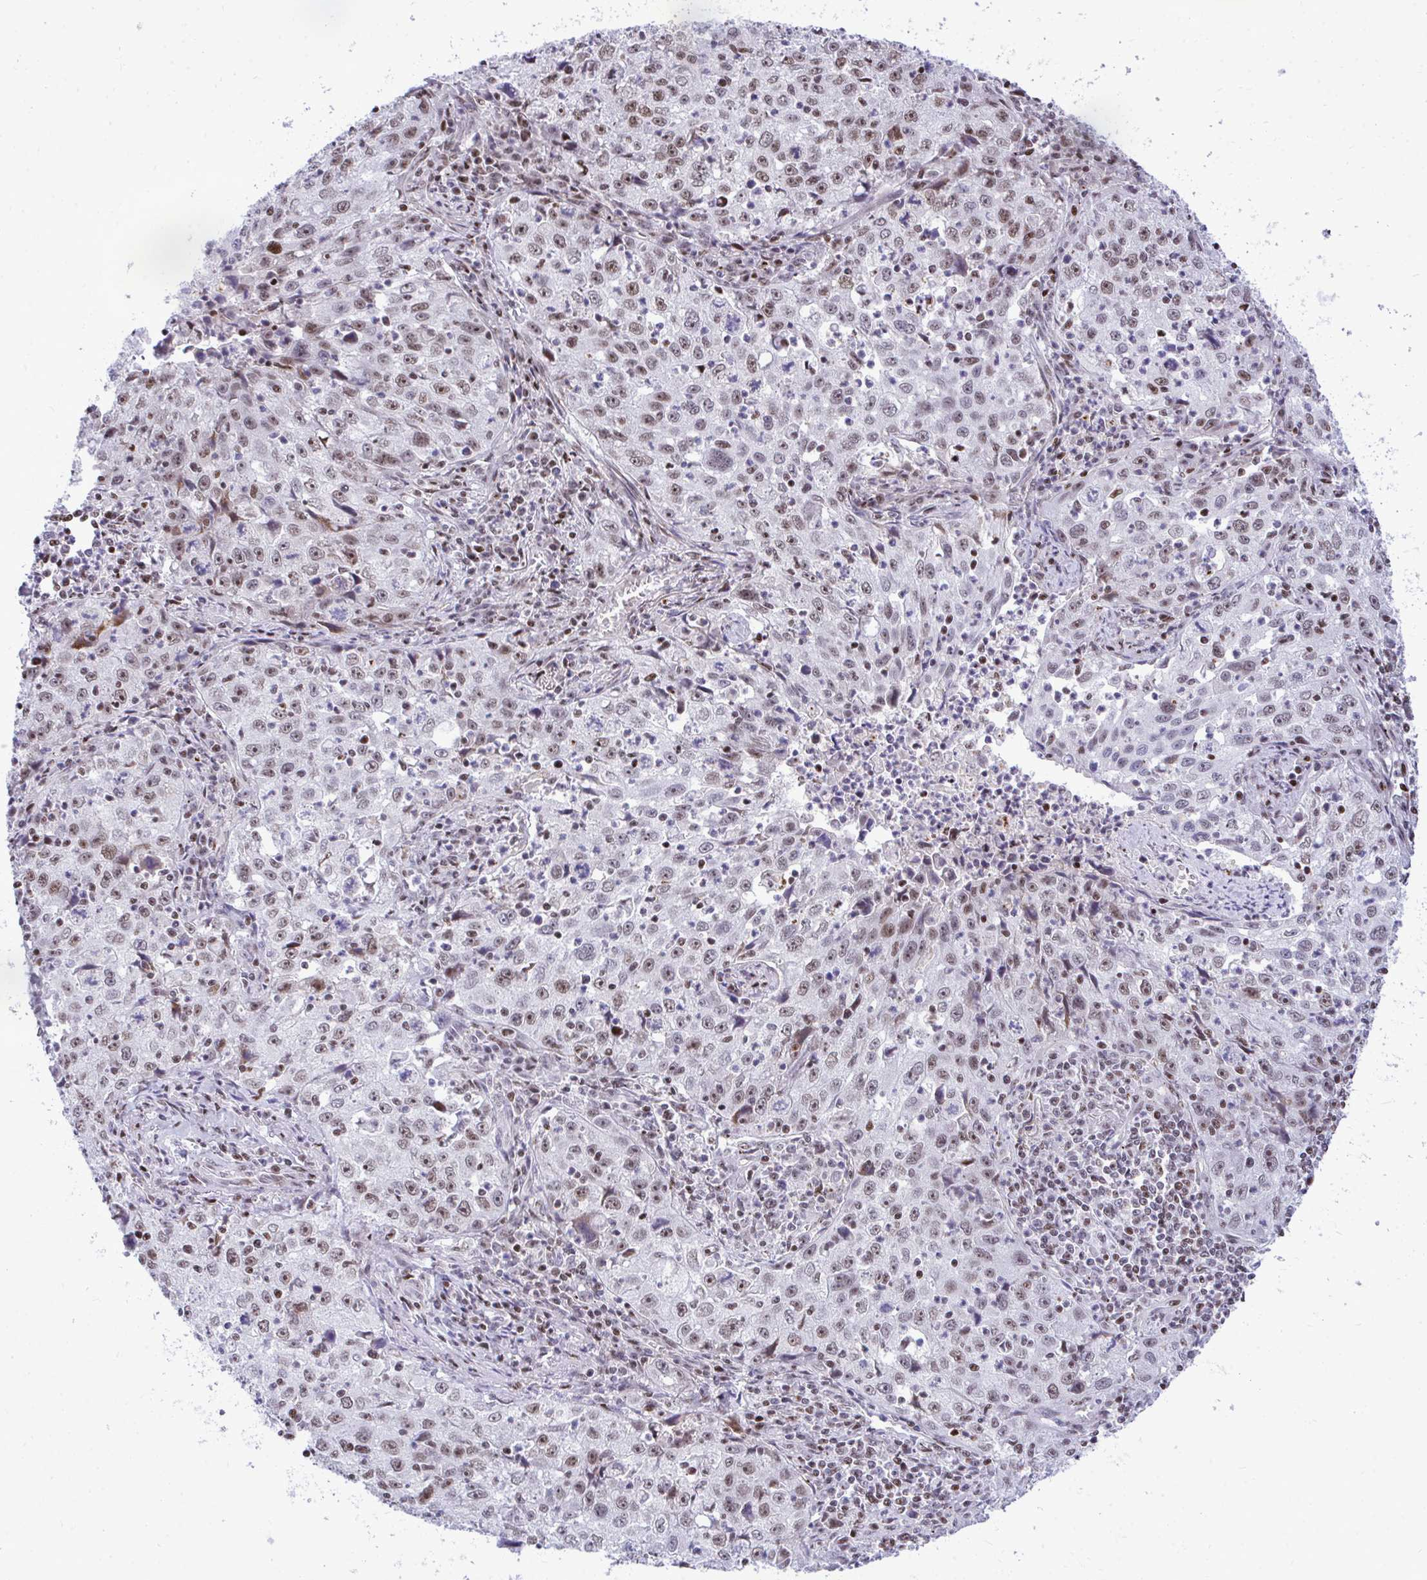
{"staining": {"intensity": "moderate", "quantity": "25%-75%", "location": "nuclear"}, "tissue": "lung cancer", "cell_type": "Tumor cells", "image_type": "cancer", "snomed": [{"axis": "morphology", "description": "Squamous cell carcinoma, NOS"}, {"axis": "topography", "description": "Lung"}], "caption": "Protein expression analysis of human squamous cell carcinoma (lung) reveals moderate nuclear positivity in approximately 25%-75% of tumor cells.", "gene": "C14orf39", "patient": {"sex": "male", "age": 71}}